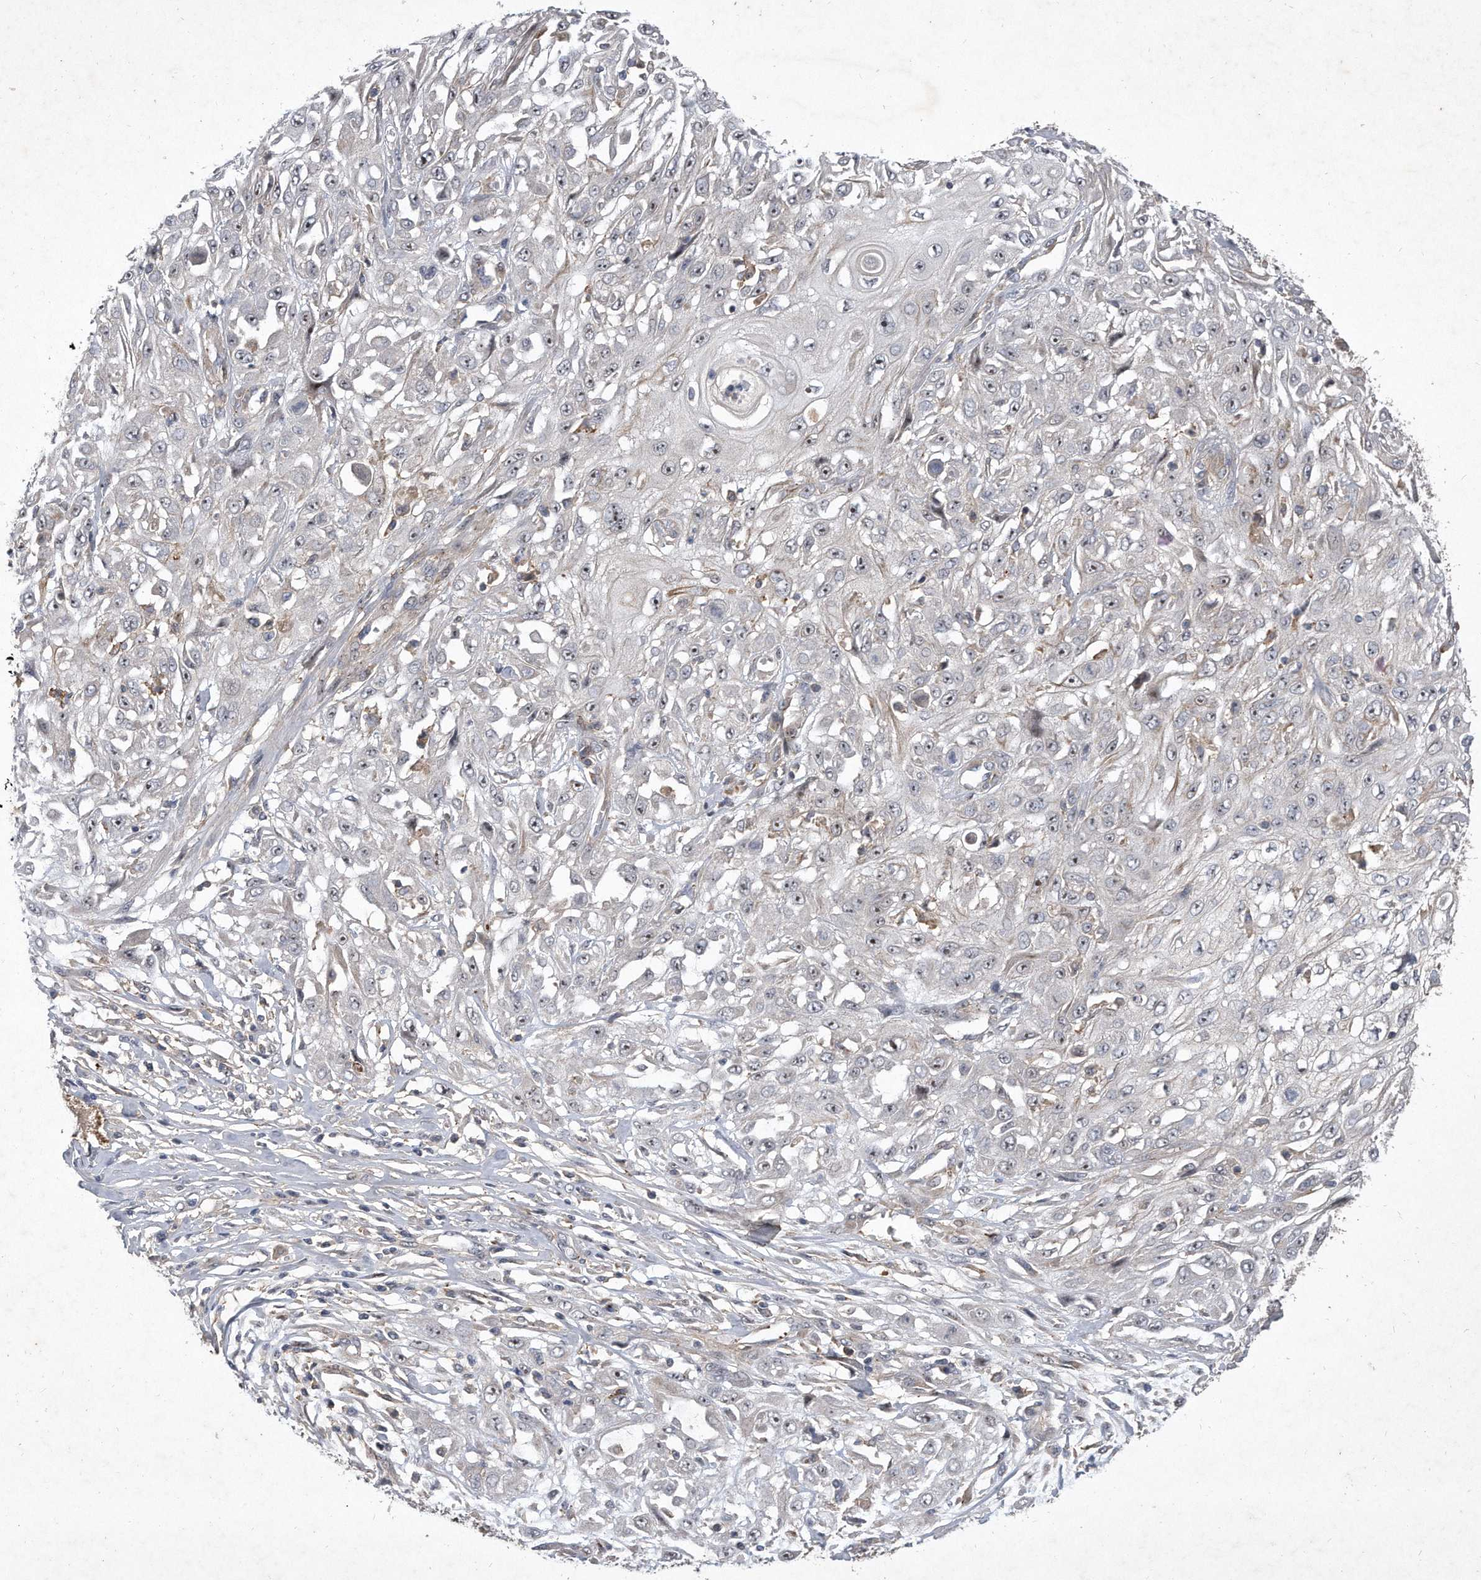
{"staining": {"intensity": "moderate", "quantity": "<25%", "location": "nuclear"}, "tissue": "skin cancer", "cell_type": "Tumor cells", "image_type": "cancer", "snomed": [{"axis": "morphology", "description": "Squamous cell carcinoma, NOS"}, {"axis": "morphology", "description": "Squamous cell carcinoma, metastatic, NOS"}, {"axis": "topography", "description": "Skin"}, {"axis": "topography", "description": "Lymph node"}], "caption": "A low amount of moderate nuclear positivity is identified in approximately <25% of tumor cells in skin squamous cell carcinoma tissue.", "gene": "PGBD2", "patient": {"sex": "male", "age": 75}}